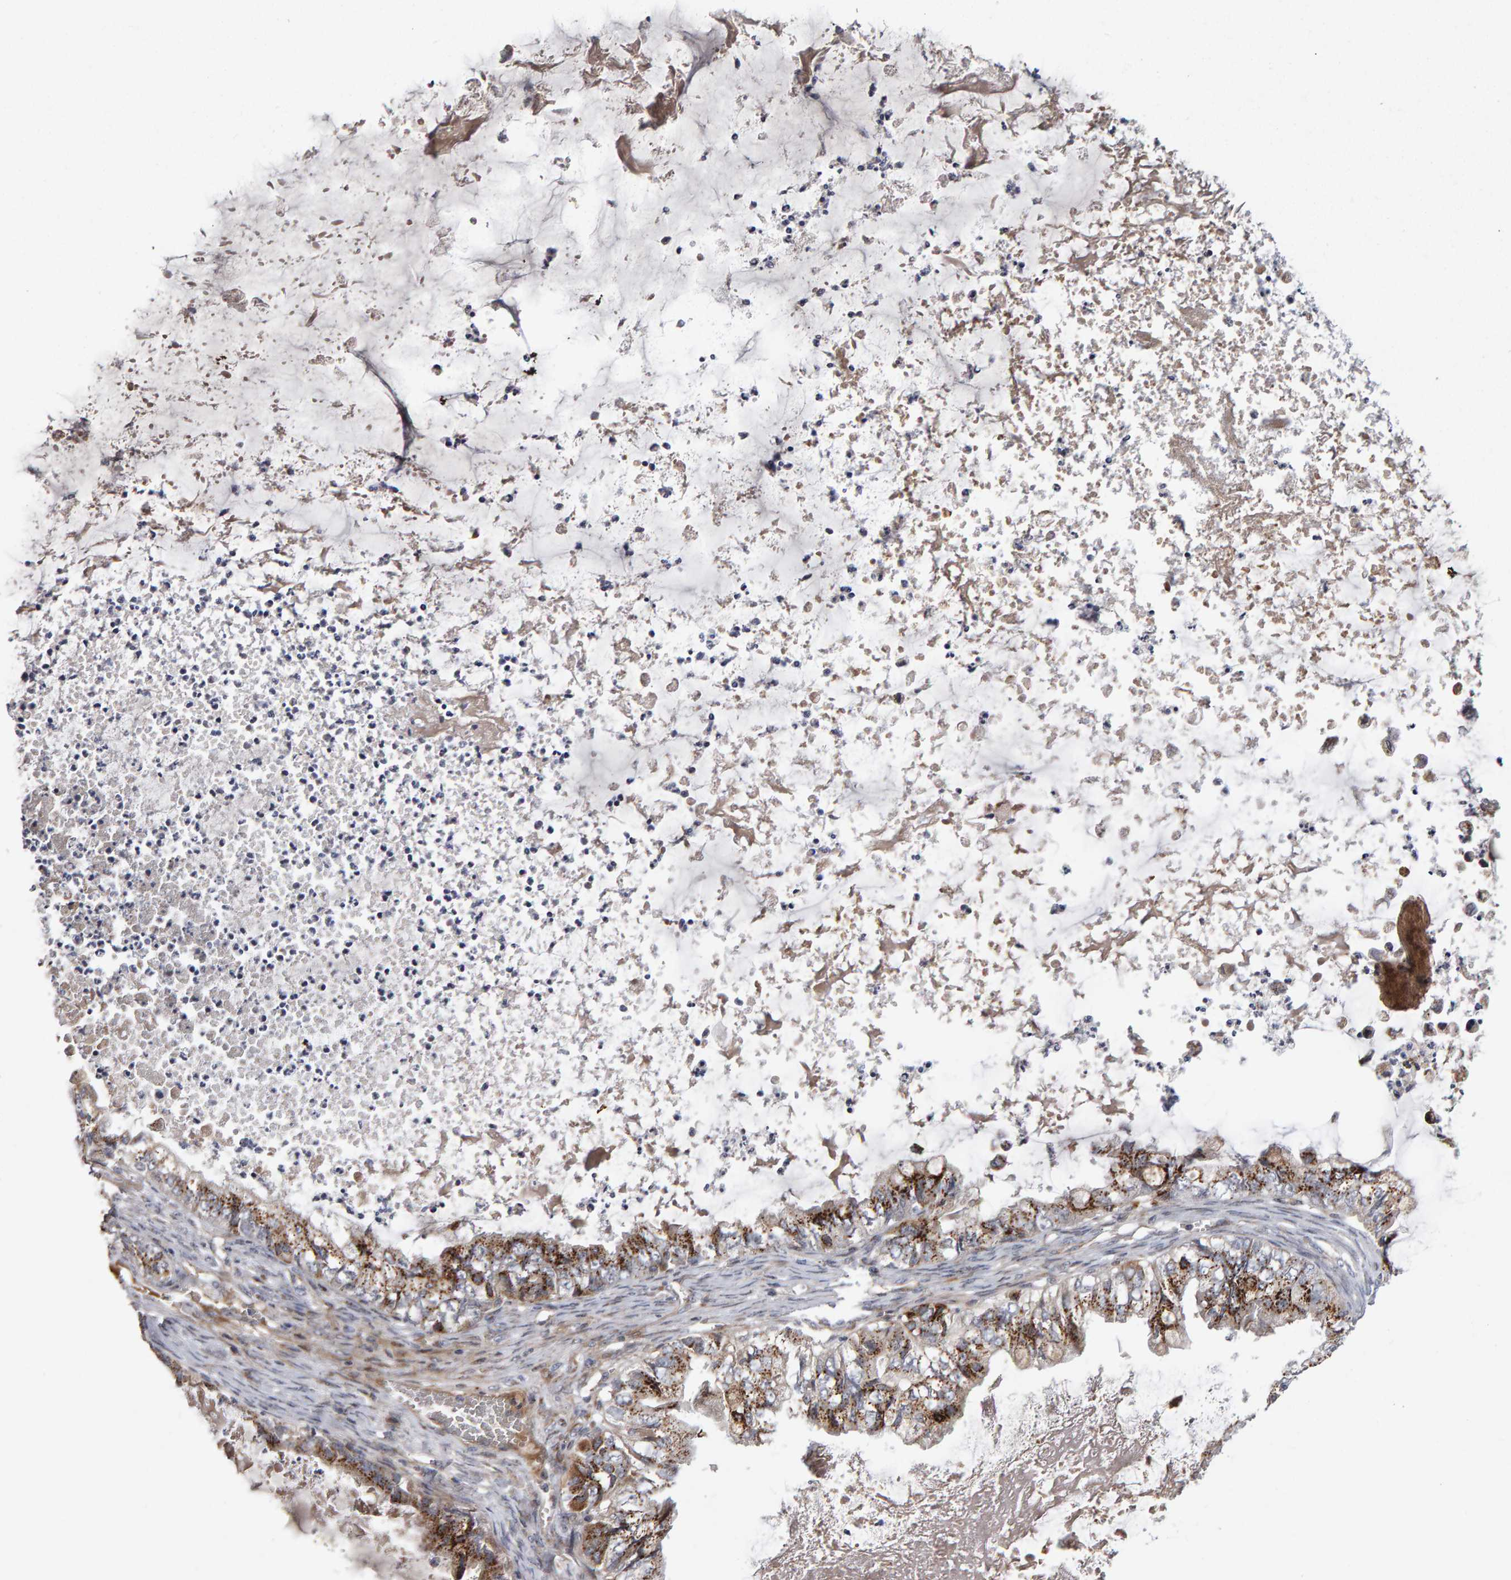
{"staining": {"intensity": "moderate", "quantity": ">75%", "location": "cytoplasmic/membranous"}, "tissue": "ovarian cancer", "cell_type": "Tumor cells", "image_type": "cancer", "snomed": [{"axis": "morphology", "description": "Cystadenocarcinoma, mucinous, NOS"}, {"axis": "topography", "description": "Ovary"}], "caption": "Protein analysis of ovarian cancer (mucinous cystadenocarcinoma) tissue displays moderate cytoplasmic/membranous expression in about >75% of tumor cells. The staining is performed using DAB brown chromogen to label protein expression. The nuclei are counter-stained blue using hematoxylin.", "gene": "CANT1", "patient": {"sex": "female", "age": 80}}